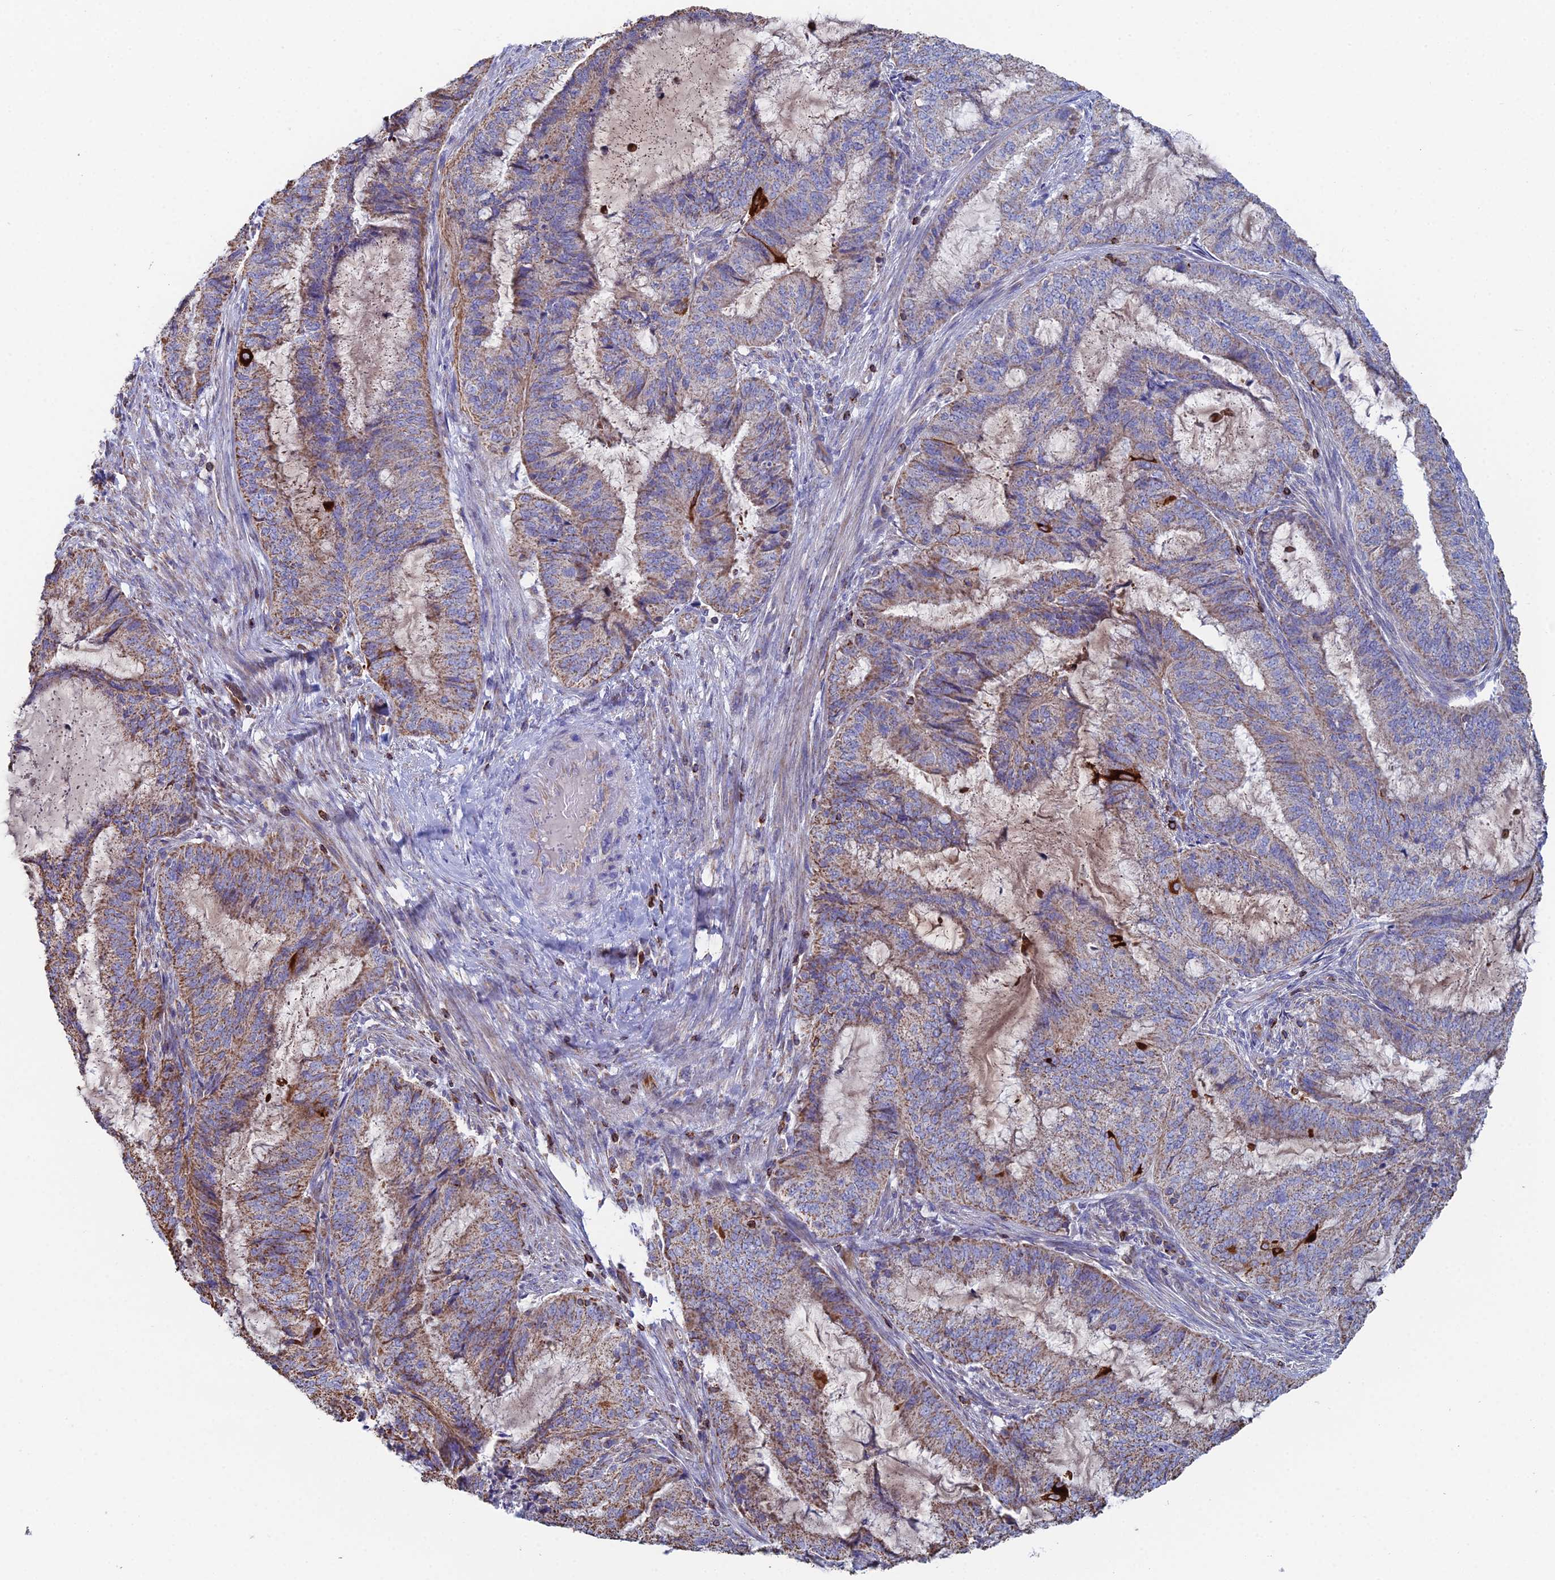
{"staining": {"intensity": "moderate", "quantity": ">75%", "location": "cytoplasmic/membranous"}, "tissue": "endometrial cancer", "cell_type": "Tumor cells", "image_type": "cancer", "snomed": [{"axis": "morphology", "description": "Adenocarcinoma, NOS"}, {"axis": "topography", "description": "Endometrium"}], "caption": "Endometrial cancer (adenocarcinoma) was stained to show a protein in brown. There is medium levels of moderate cytoplasmic/membranous positivity in about >75% of tumor cells.", "gene": "SPOCK2", "patient": {"sex": "female", "age": 51}}